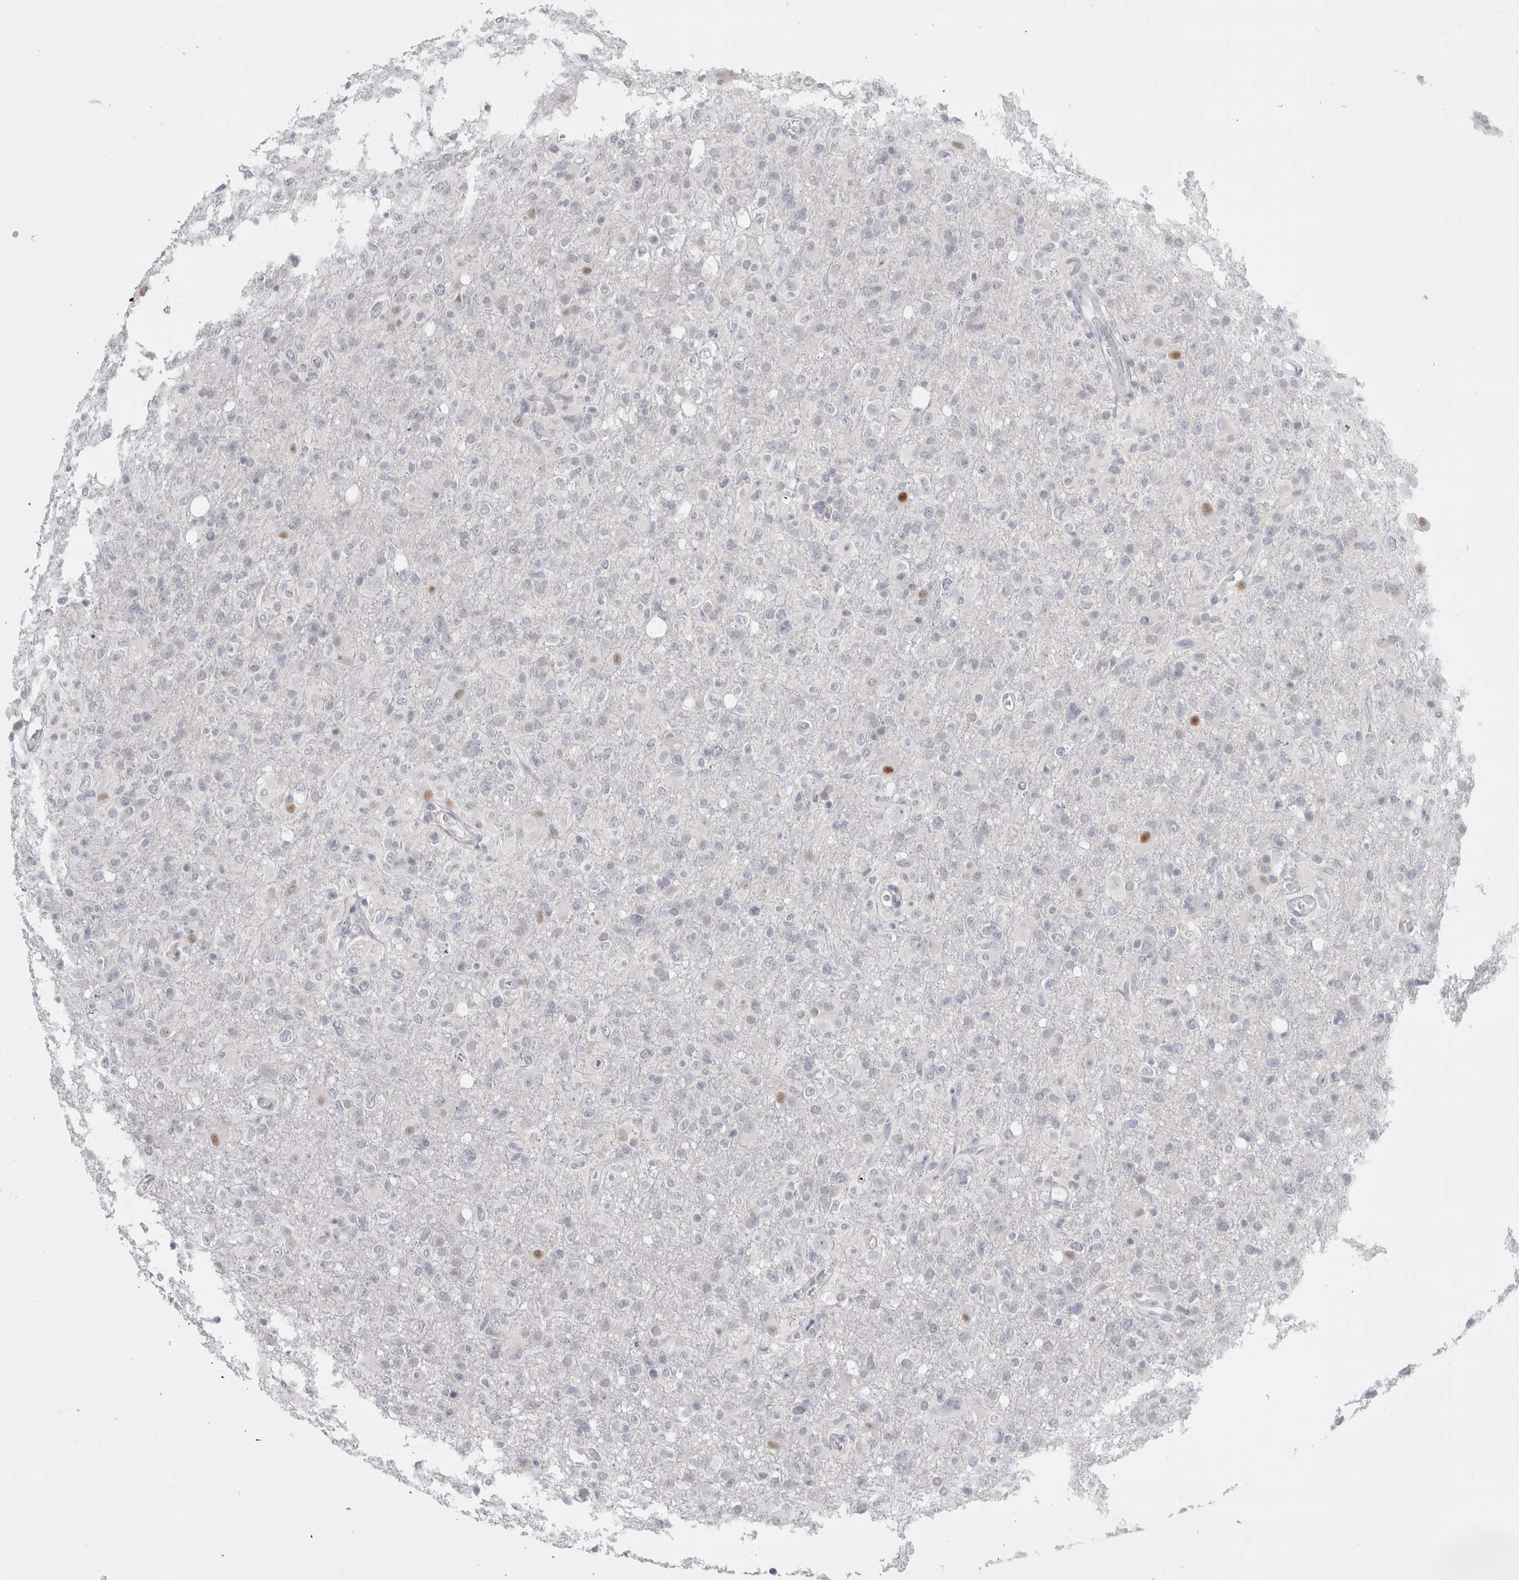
{"staining": {"intensity": "negative", "quantity": "none", "location": "none"}, "tissue": "glioma", "cell_type": "Tumor cells", "image_type": "cancer", "snomed": [{"axis": "morphology", "description": "Glioma, malignant, High grade"}, {"axis": "topography", "description": "Brain"}], "caption": "Immunohistochemistry (IHC) histopathology image of human high-grade glioma (malignant) stained for a protein (brown), which displays no staining in tumor cells.", "gene": "FNDC8", "patient": {"sex": "female", "age": 57}}